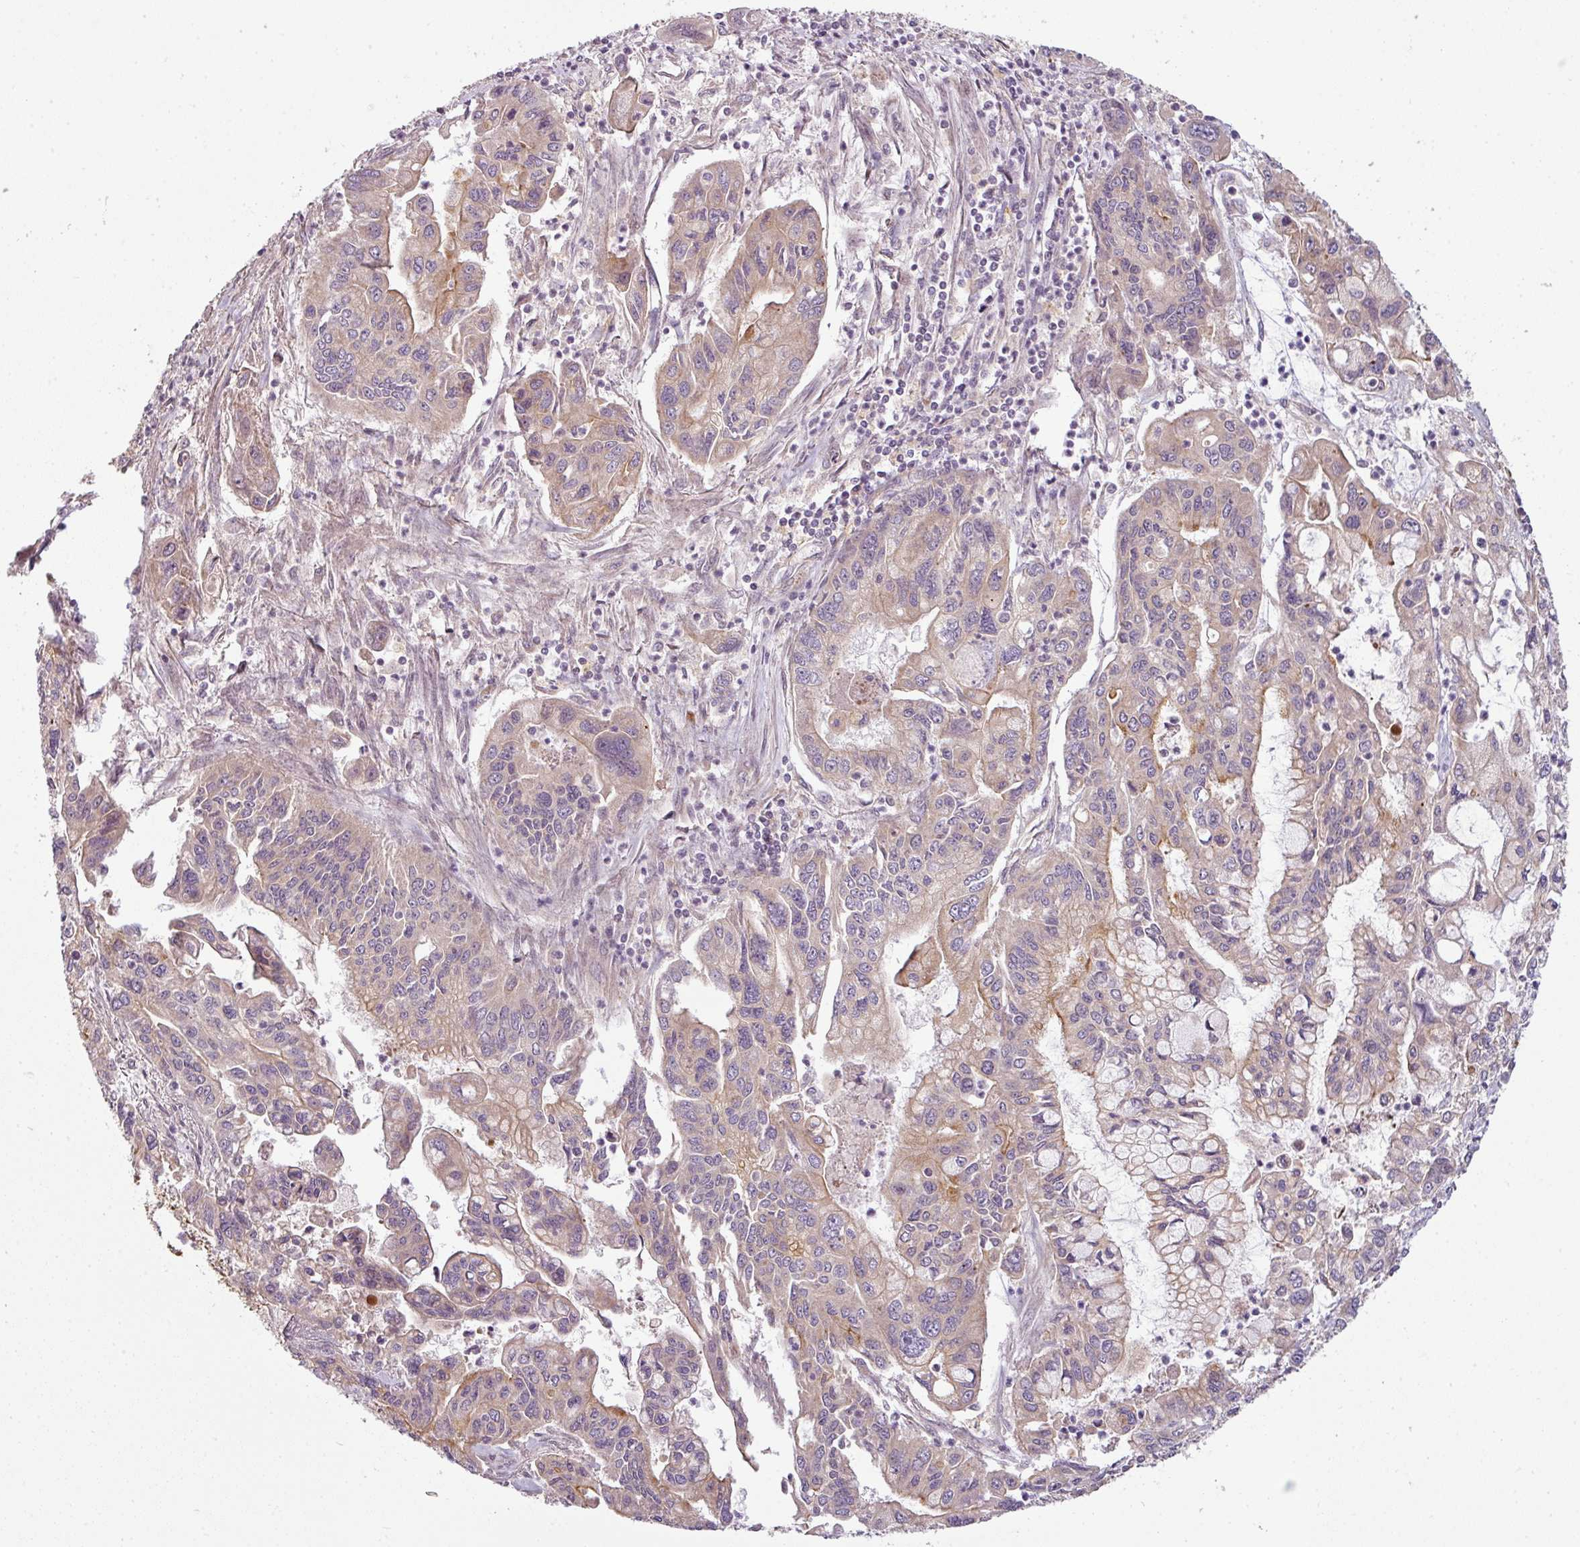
{"staining": {"intensity": "moderate", "quantity": "<25%", "location": "cytoplasmic/membranous"}, "tissue": "pancreatic cancer", "cell_type": "Tumor cells", "image_type": "cancer", "snomed": [{"axis": "morphology", "description": "Adenocarcinoma, NOS"}, {"axis": "topography", "description": "Pancreas"}], "caption": "A brown stain highlights moderate cytoplasmic/membranous expression of a protein in human pancreatic cancer tumor cells.", "gene": "RNF31", "patient": {"sex": "male", "age": 62}}